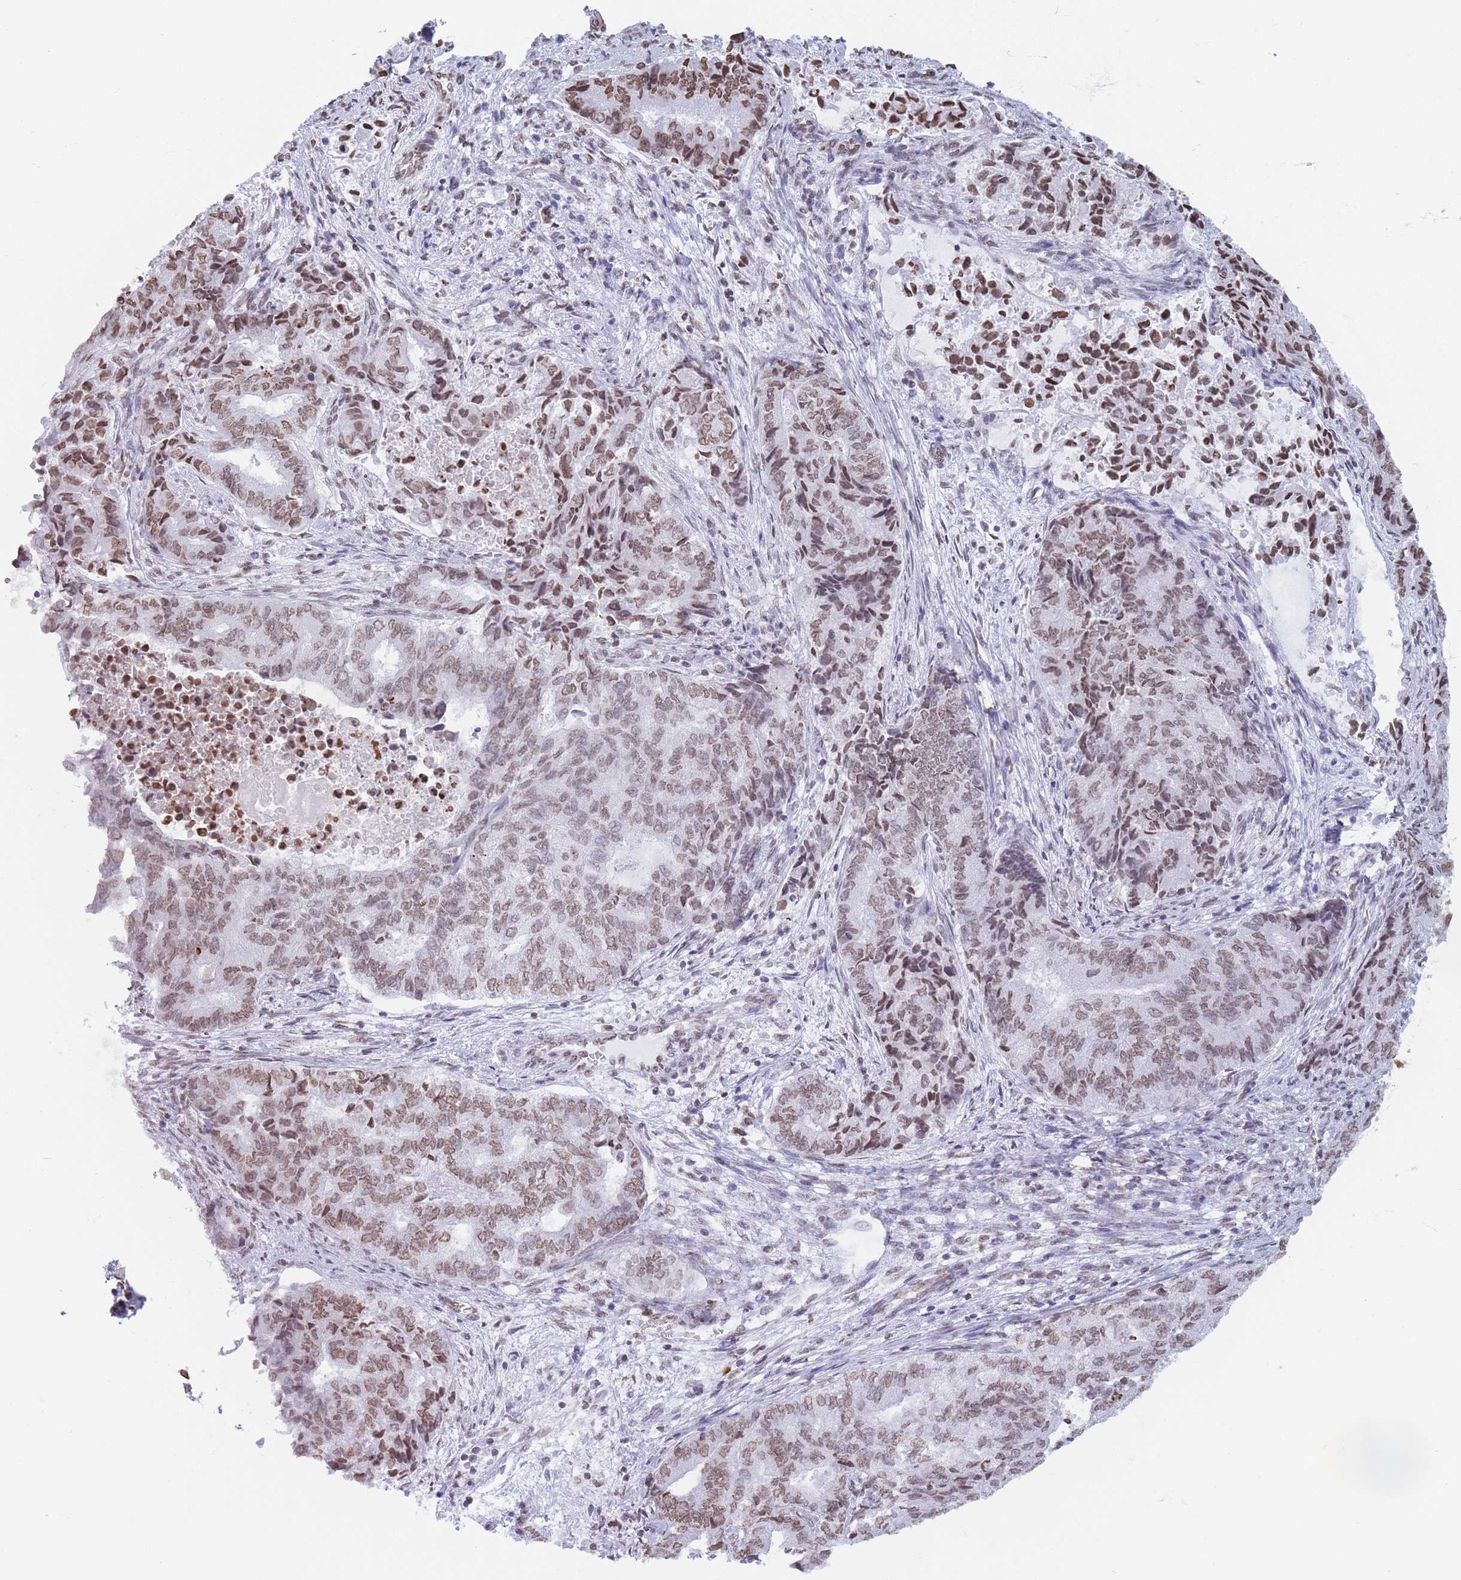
{"staining": {"intensity": "moderate", "quantity": ">75%", "location": "nuclear"}, "tissue": "endometrial cancer", "cell_type": "Tumor cells", "image_type": "cancer", "snomed": [{"axis": "morphology", "description": "Adenocarcinoma, NOS"}, {"axis": "topography", "description": "Endometrium"}], "caption": "The micrograph reveals immunohistochemical staining of endometrial cancer (adenocarcinoma). There is moderate nuclear expression is present in about >75% of tumor cells.", "gene": "RYK", "patient": {"sex": "female", "age": 80}}